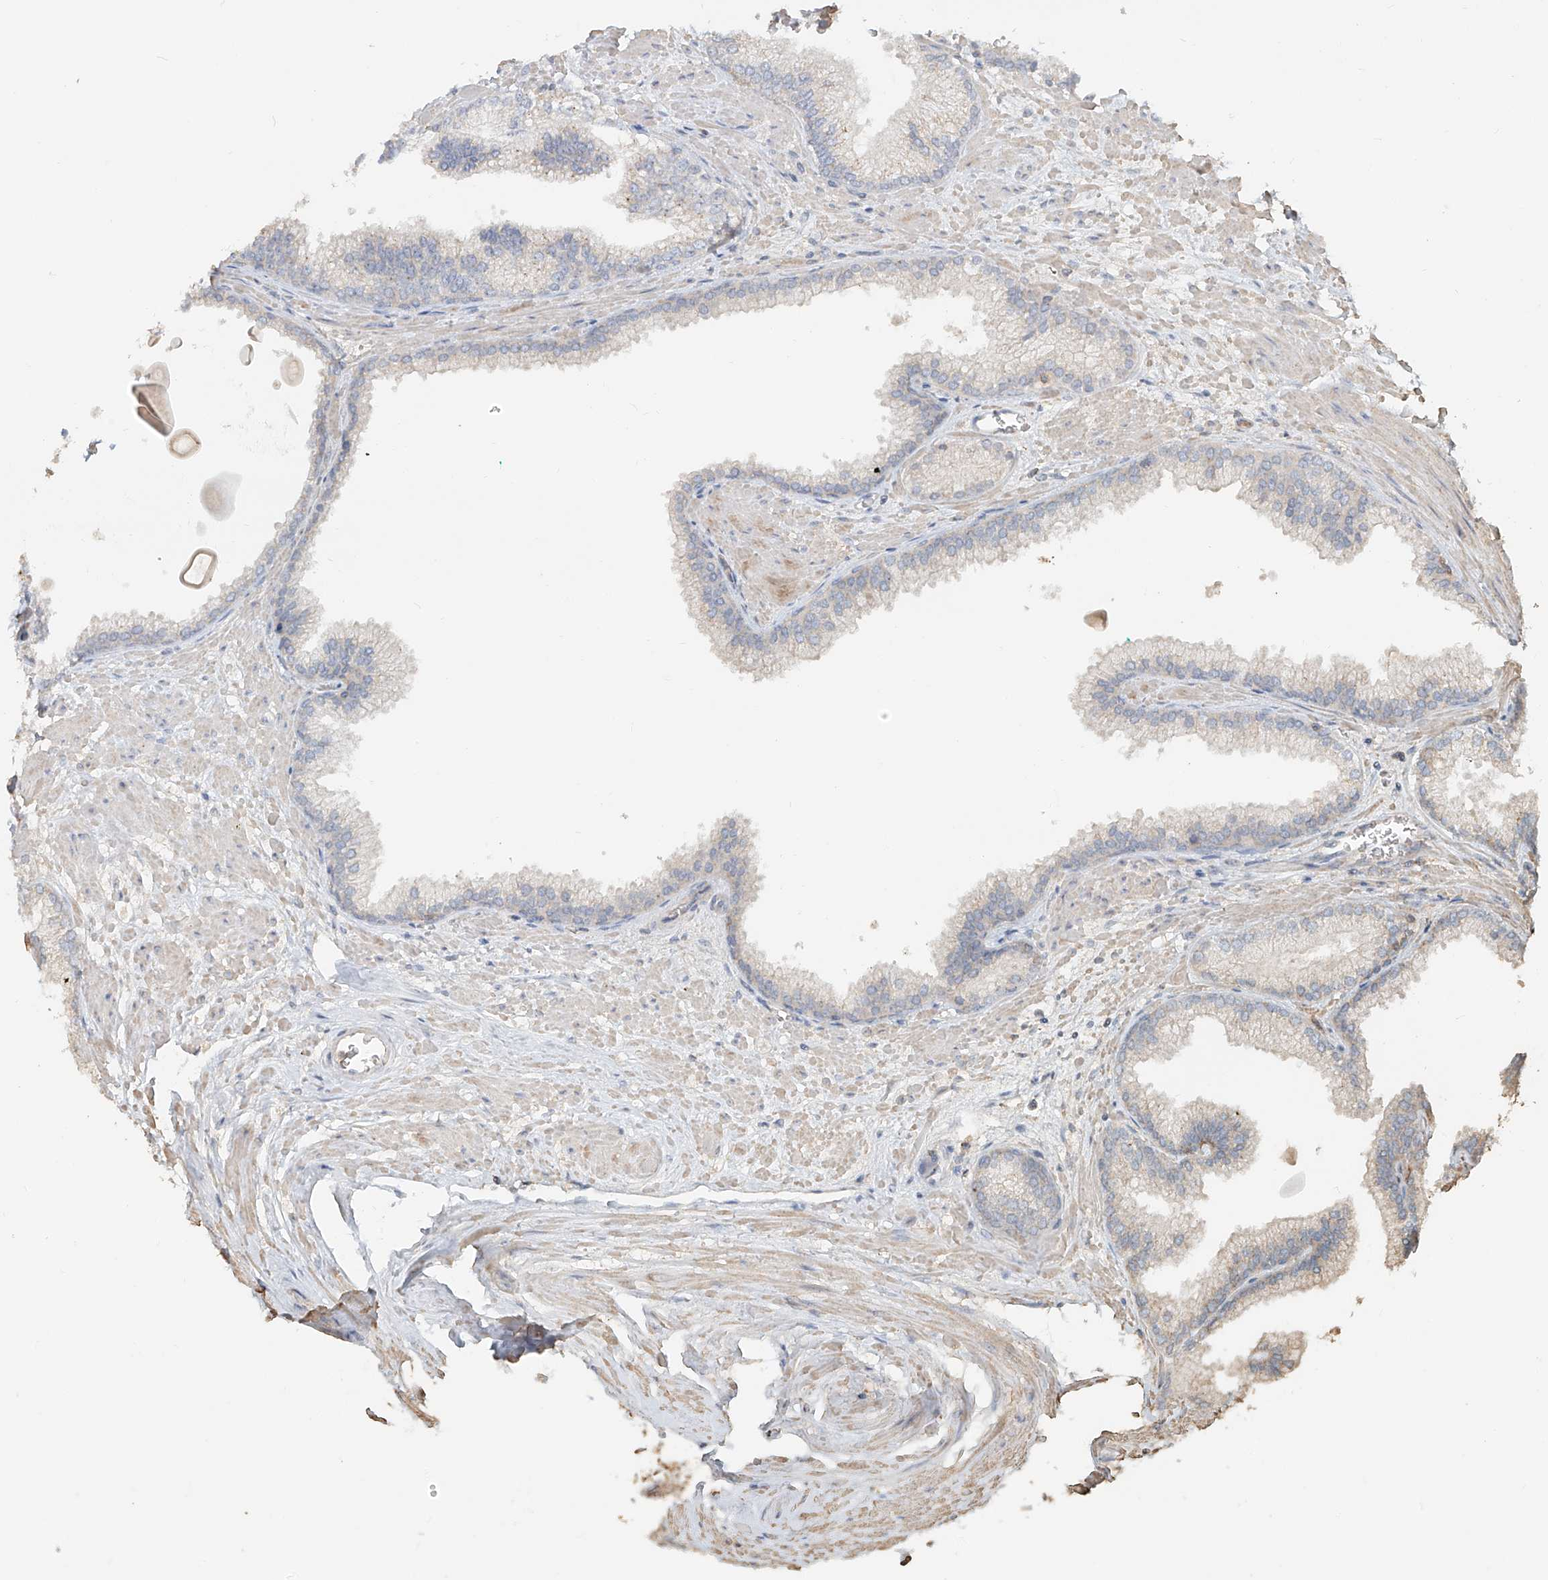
{"staining": {"intensity": "negative", "quantity": "none", "location": "none"}, "tissue": "prostate cancer", "cell_type": "Tumor cells", "image_type": "cancer", "snomed": [{"axis": "morphology", "description": "Adenocarcinoma, Low grade"}, {"axis": "topography", "description": "Prostate"}], "caption": "Tumor cells show no significant protein staining in low-grade adenocarcinoma (prostate).", "gene": "NPHS1", "patient": {"sex": "male", "age": 59}}